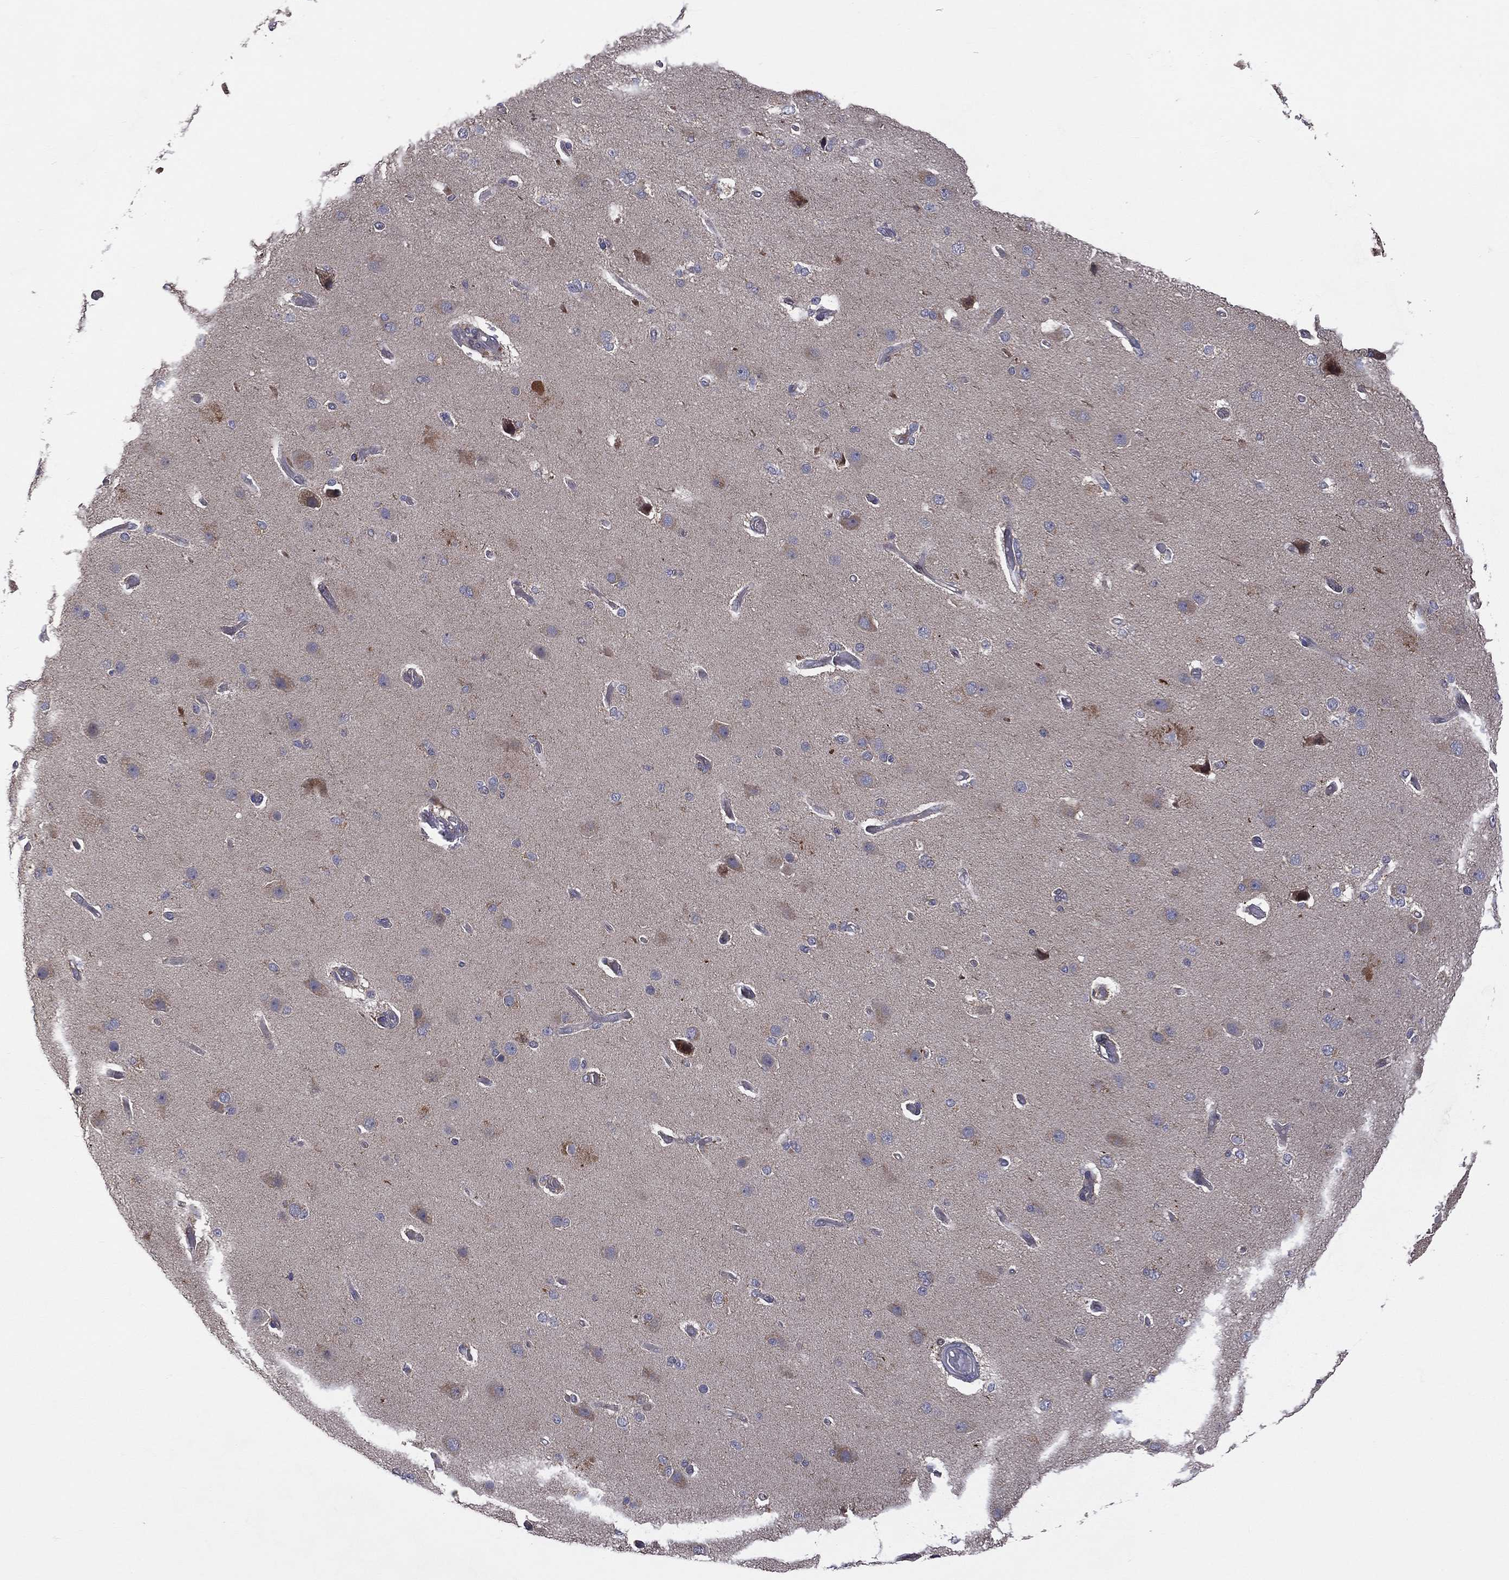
{"staining": {"intensity": "negative", "quantity": "none", "location": "none"}, "tissue": "cerebral cortex", "cell_type": "Endothelial cells", "image_type": "normal", "snomed": [{"axis": "morphology", "description": "Normal tissue, NOS"}, {"axis": "morphology", "description": "Glioma, malignant, High grade"}, {"axis": "topography", "description": "Cerebral cortex"}], "caption": "The micrograph reveals no staining of endothelial cells in normal cerebral cortex. The staining is performed using DAB (3,3'-diaminobenzidine) brown chromogen with nuclei counter-stained in using hematoxylin.", "gene": "STARD3", "patient": {"sex": "male", "age": 77}}